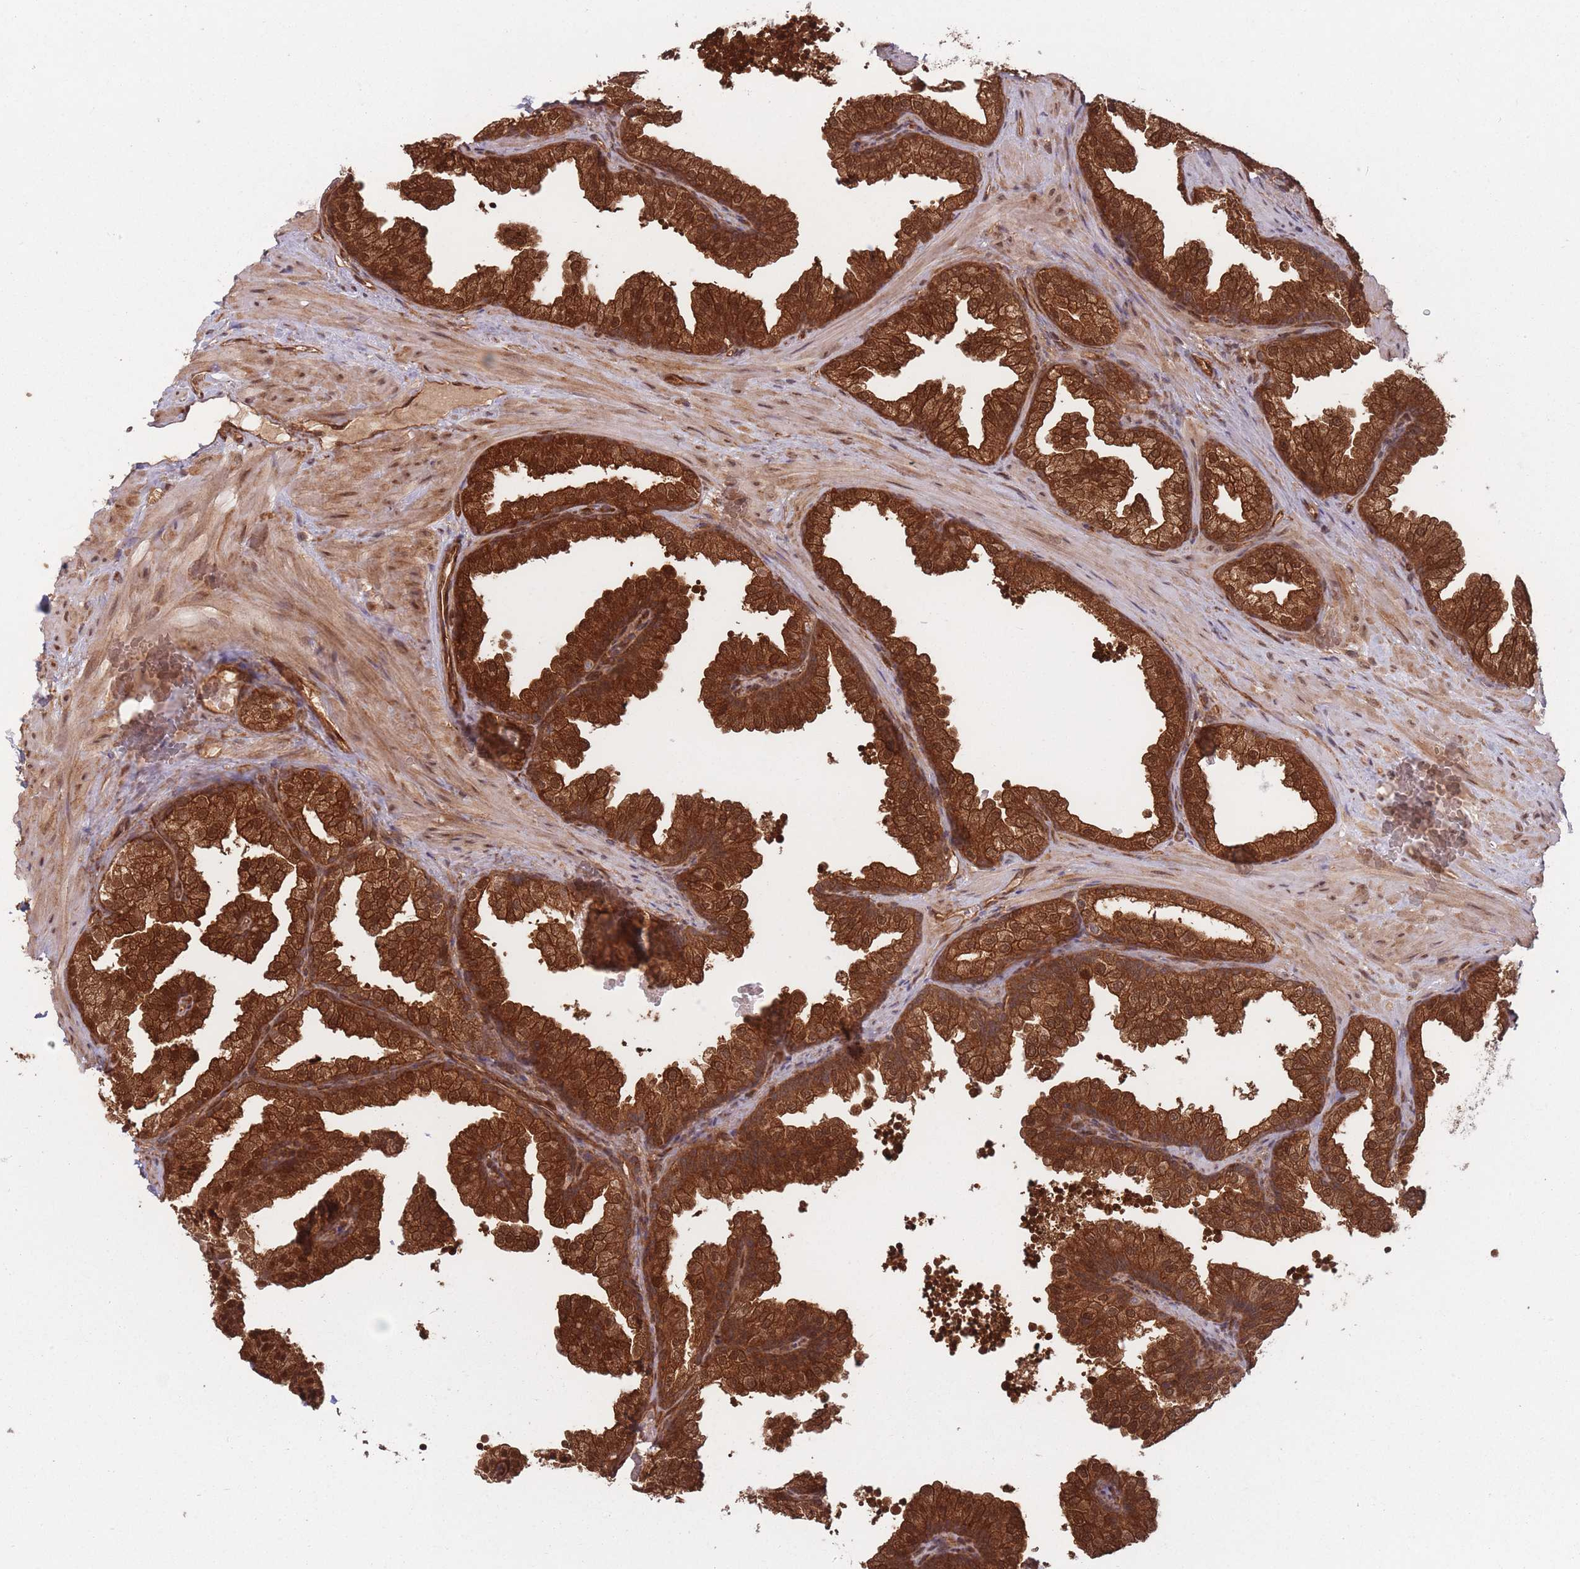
{"staining": {"intensity": "strong", "quantity": ">75%", "location": "cytoplasmic/membranous,nuclear"}, "tissue": "prostate", "cell_type": "Glandular cells", "image_type": "normal", "snomed": [{"axis": "morphology", "description": "Normal tissue, NOS"}, {"axis": "topography", "description": "Prostate"}], "caption": "Prostate was stained to show a protein in brown. There is high levels of strong cytoplasmic/membranous,nuclear expression in approximately >75% of glandular cells. The staining is performed using DAB brown chromogen to label protein expression. The nuclei are counter-stained blue using hematoxylin.", "gene": "PODXL2", "patient": {"sex": "male", "age": 37}}